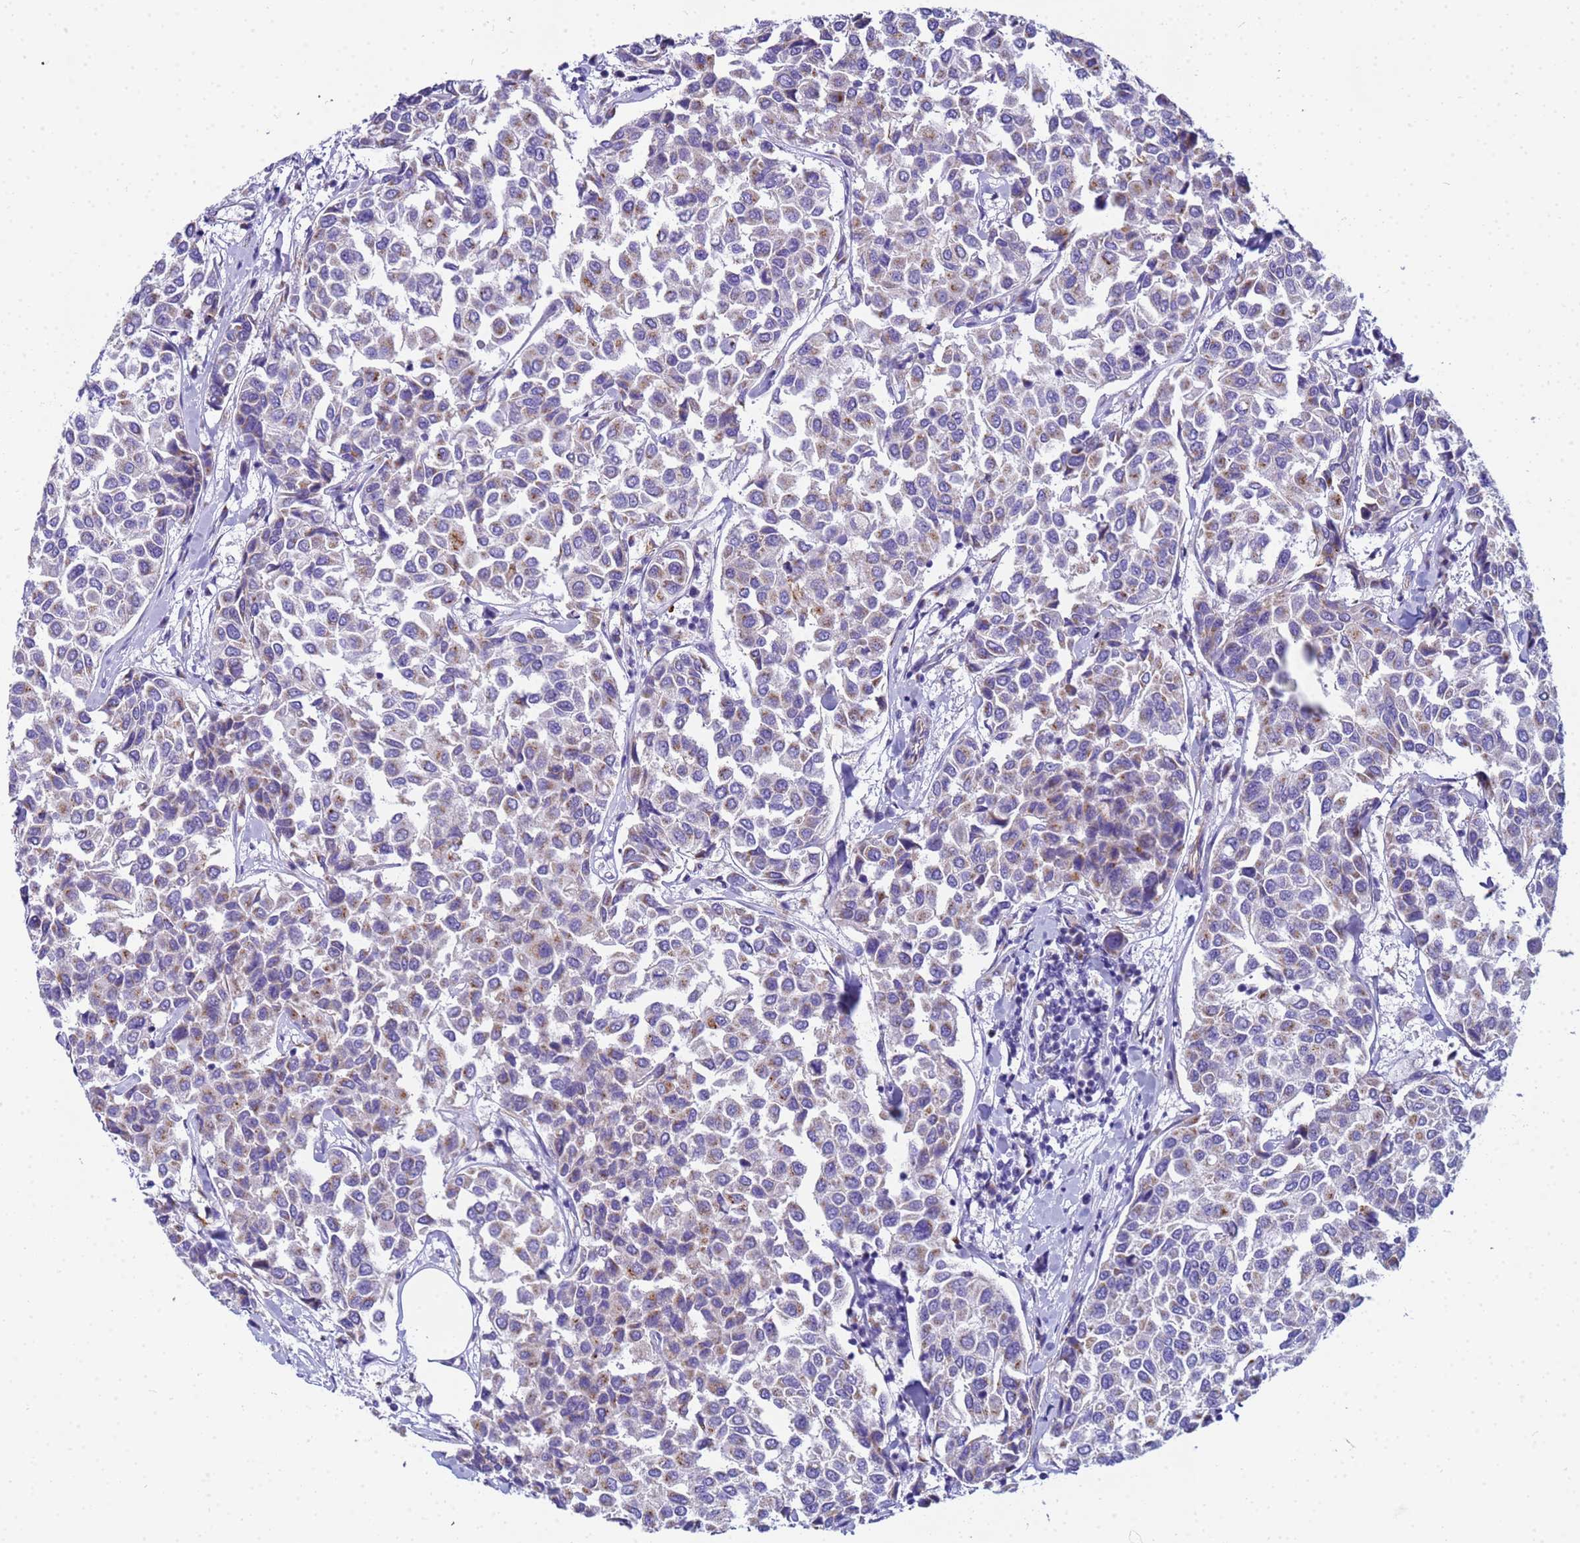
{"staining": {"intensity": "weak", "quantity": "<25%", "location": "cytoplasmic/membranous"}, "tissue": "breast cancer", "cell_type": "Tumor cells", "image_type": "cancer", "snomed": [{"axis": "morphology", "description": "Duct carcinoma"}, {"axis": "topography", "description": "Breast"}], "caption": "There is no significant expression in tumor cells of breast infiltrating ductal carcinoma.", "gene": "UBXN2B", "patient": {"sex": "female", "age": 55}}